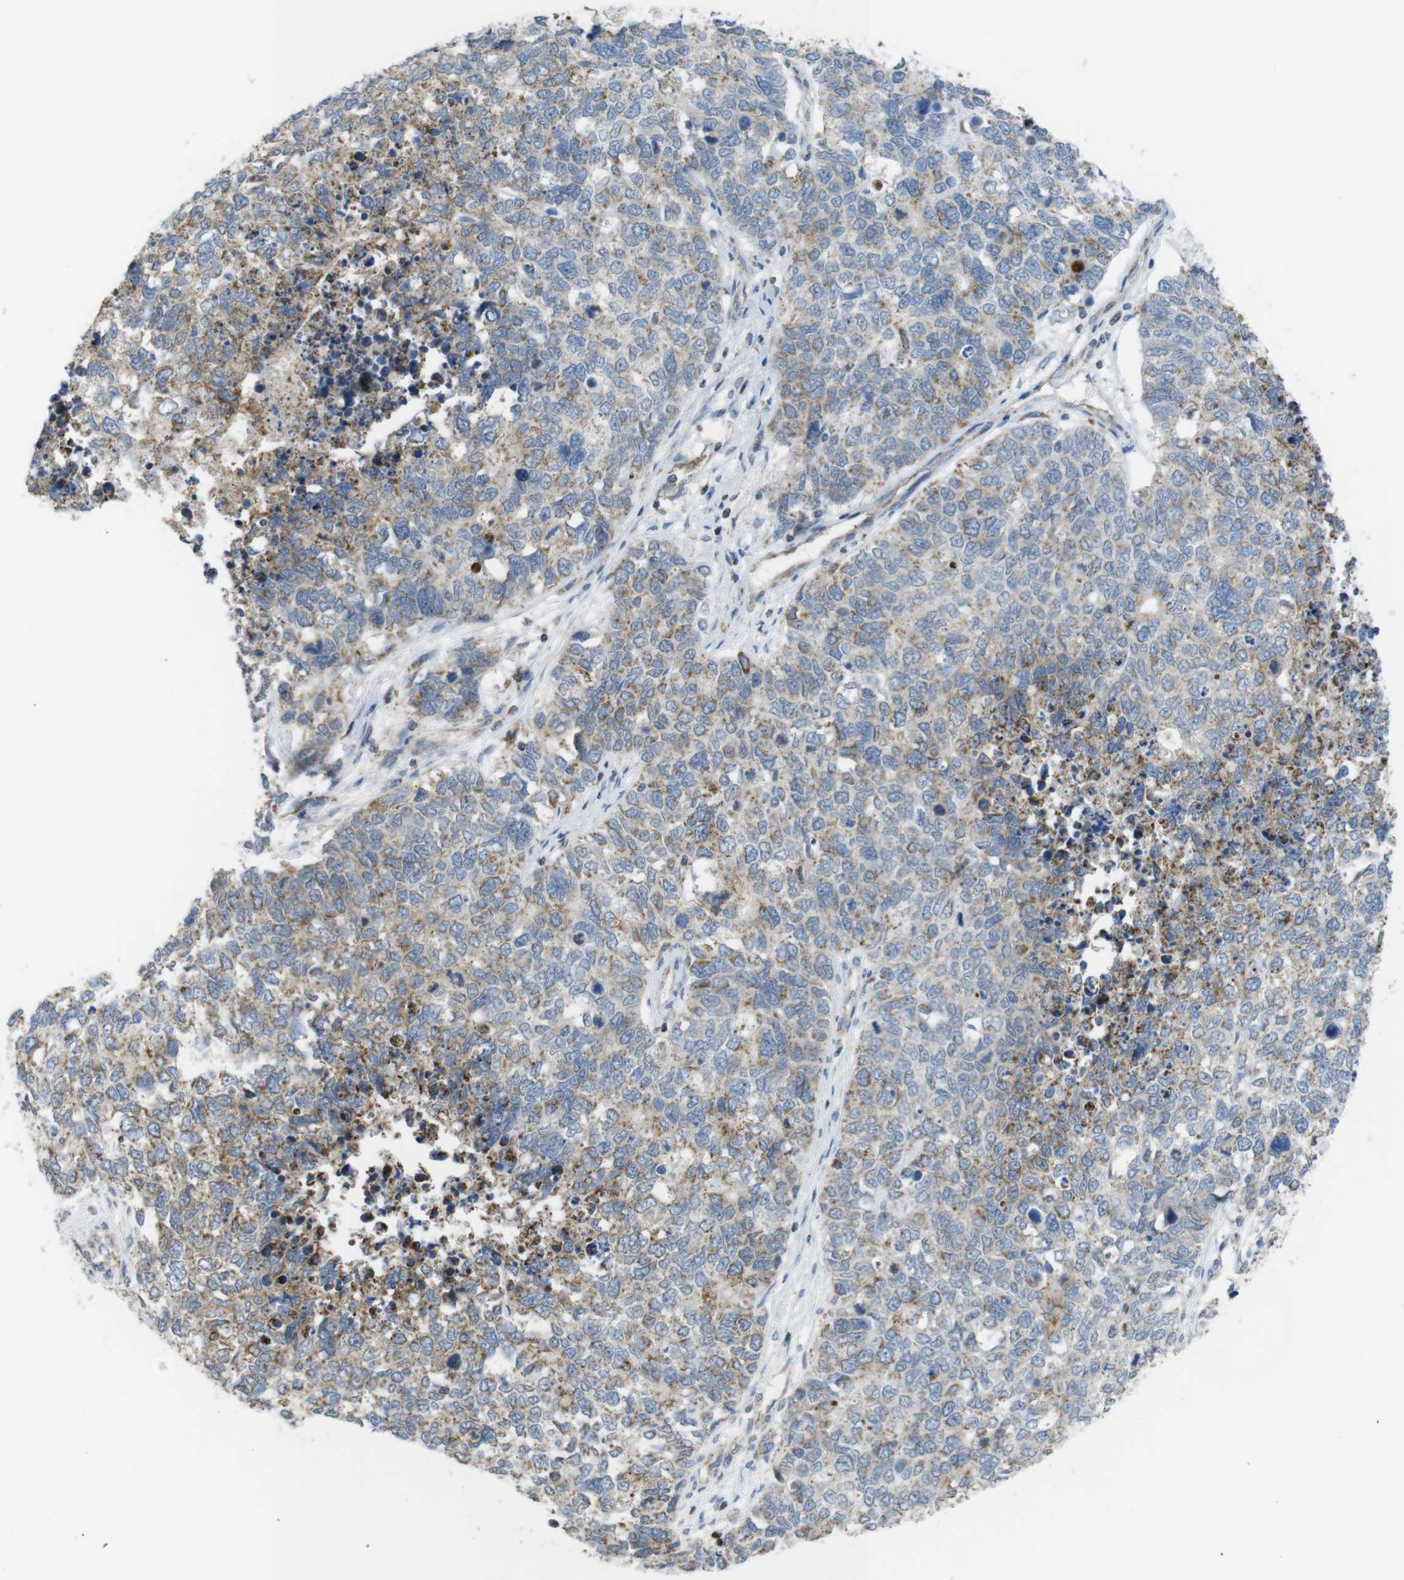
{"staining": {"intensity": "moderate", "quantity": "25%-75%", "location": "cytoplasmic/membranous"}, "tissue": "cervical cancer", "cell_type": "Tumor cells", "image_type": "cancer", "snomed": [{"axis": "morphology", "description": "Squamous cell carcinoma, NOS"}, {"axis": "topography", "description": "Cervix"}], "caption": "The immunohistochemical stain shows moderate cytoplasmic/membranous staining in tumor cells of cervical squamous cell carcinoma tissue.", "gene": "GRIK2", "patient": {"sex": "female", "age": 63}}